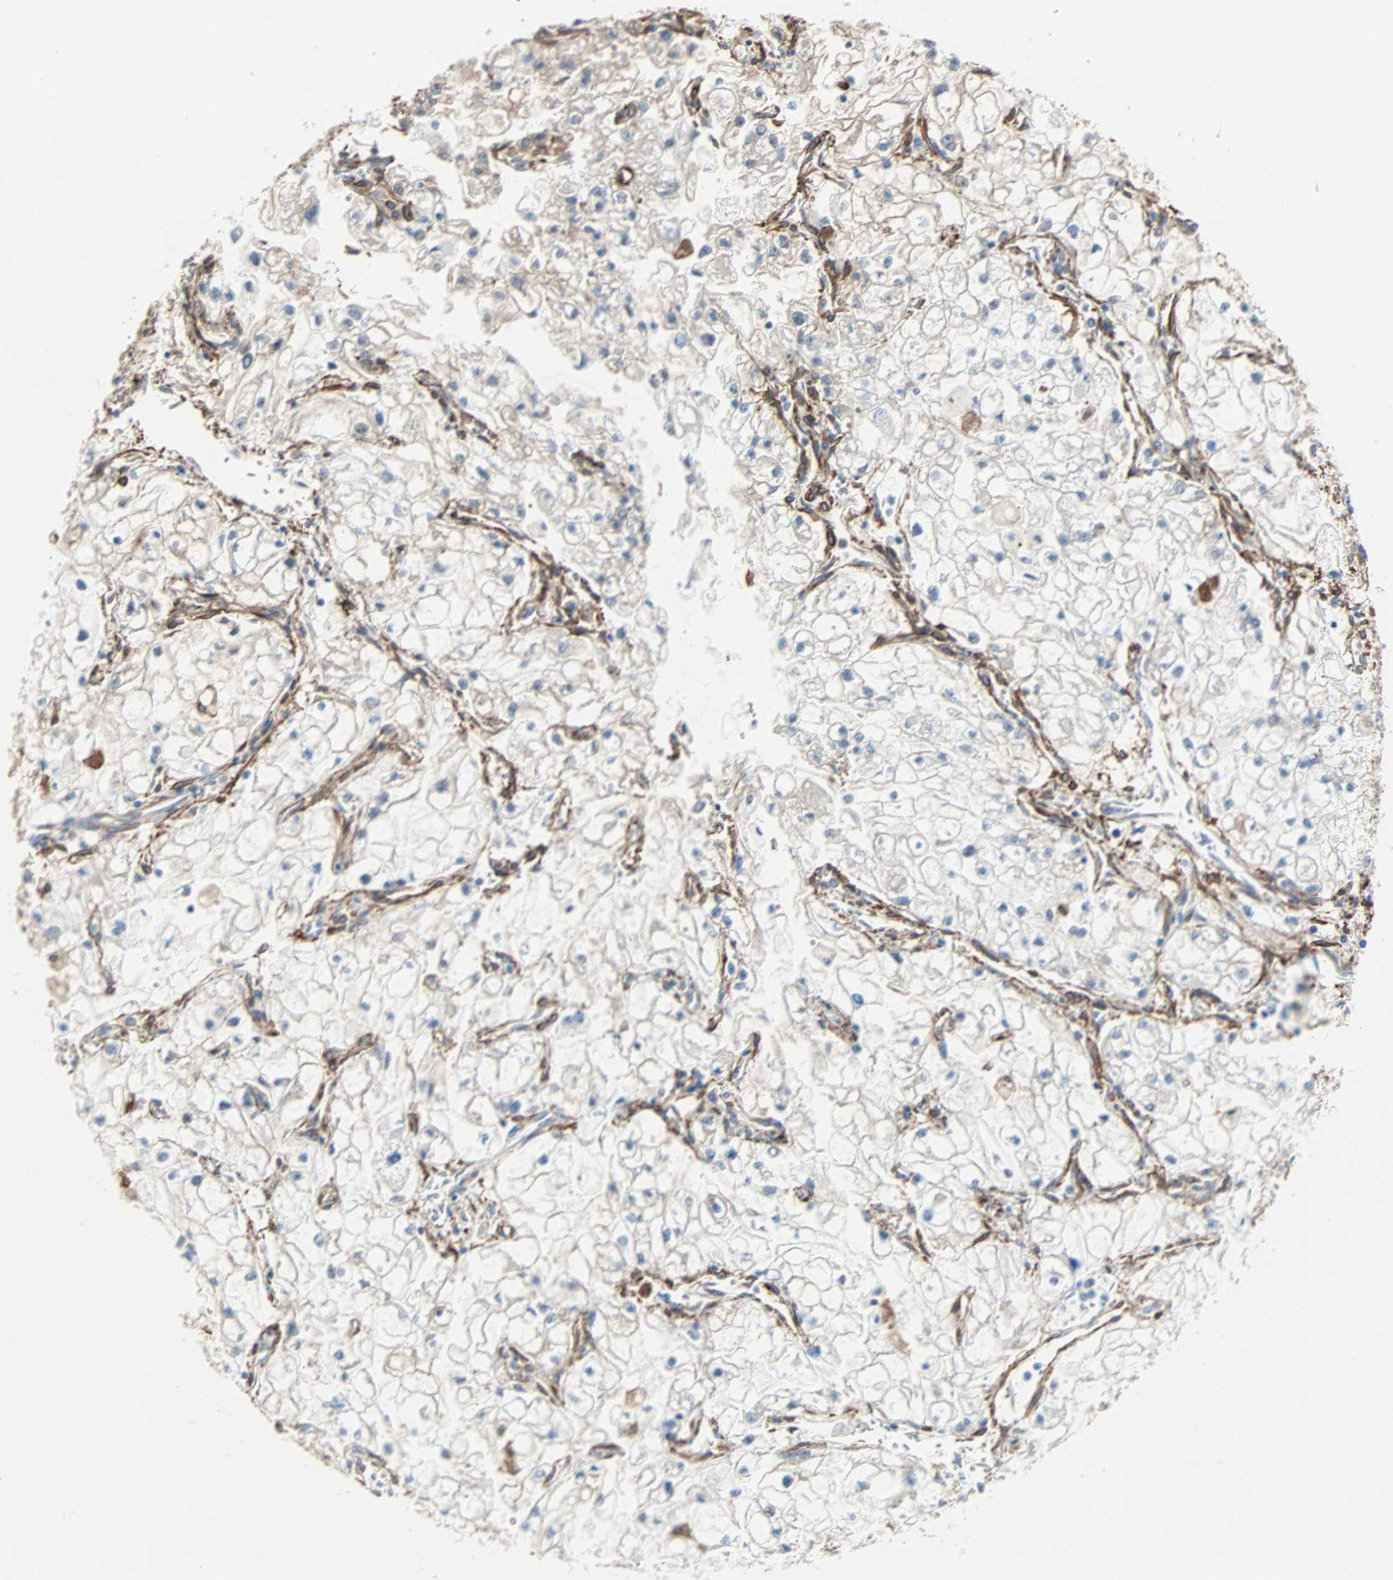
{"staining": {"intensity": "moderate", "quantity": "<25%", "location": "cytoplasmic/membranous"}, "tissue": "renal cancer", "cell_type": "Tumor cells", "image_type": "cancer", "snomed": [{"axis": "morphology", "description": "Adenocarcinoma, NOS"}, {"axis": "topography", "description": "Kidney"}], "caption": "Immunohistochemistry image of adenocarcinoma (renal) stained for a protein (brown), which reveals low levels of moderate cytoplasmic/membranous expression in about <25% of tumor cells.", "gene": "EPB41L2", "patient": {"sex": "female", "age": 70}}